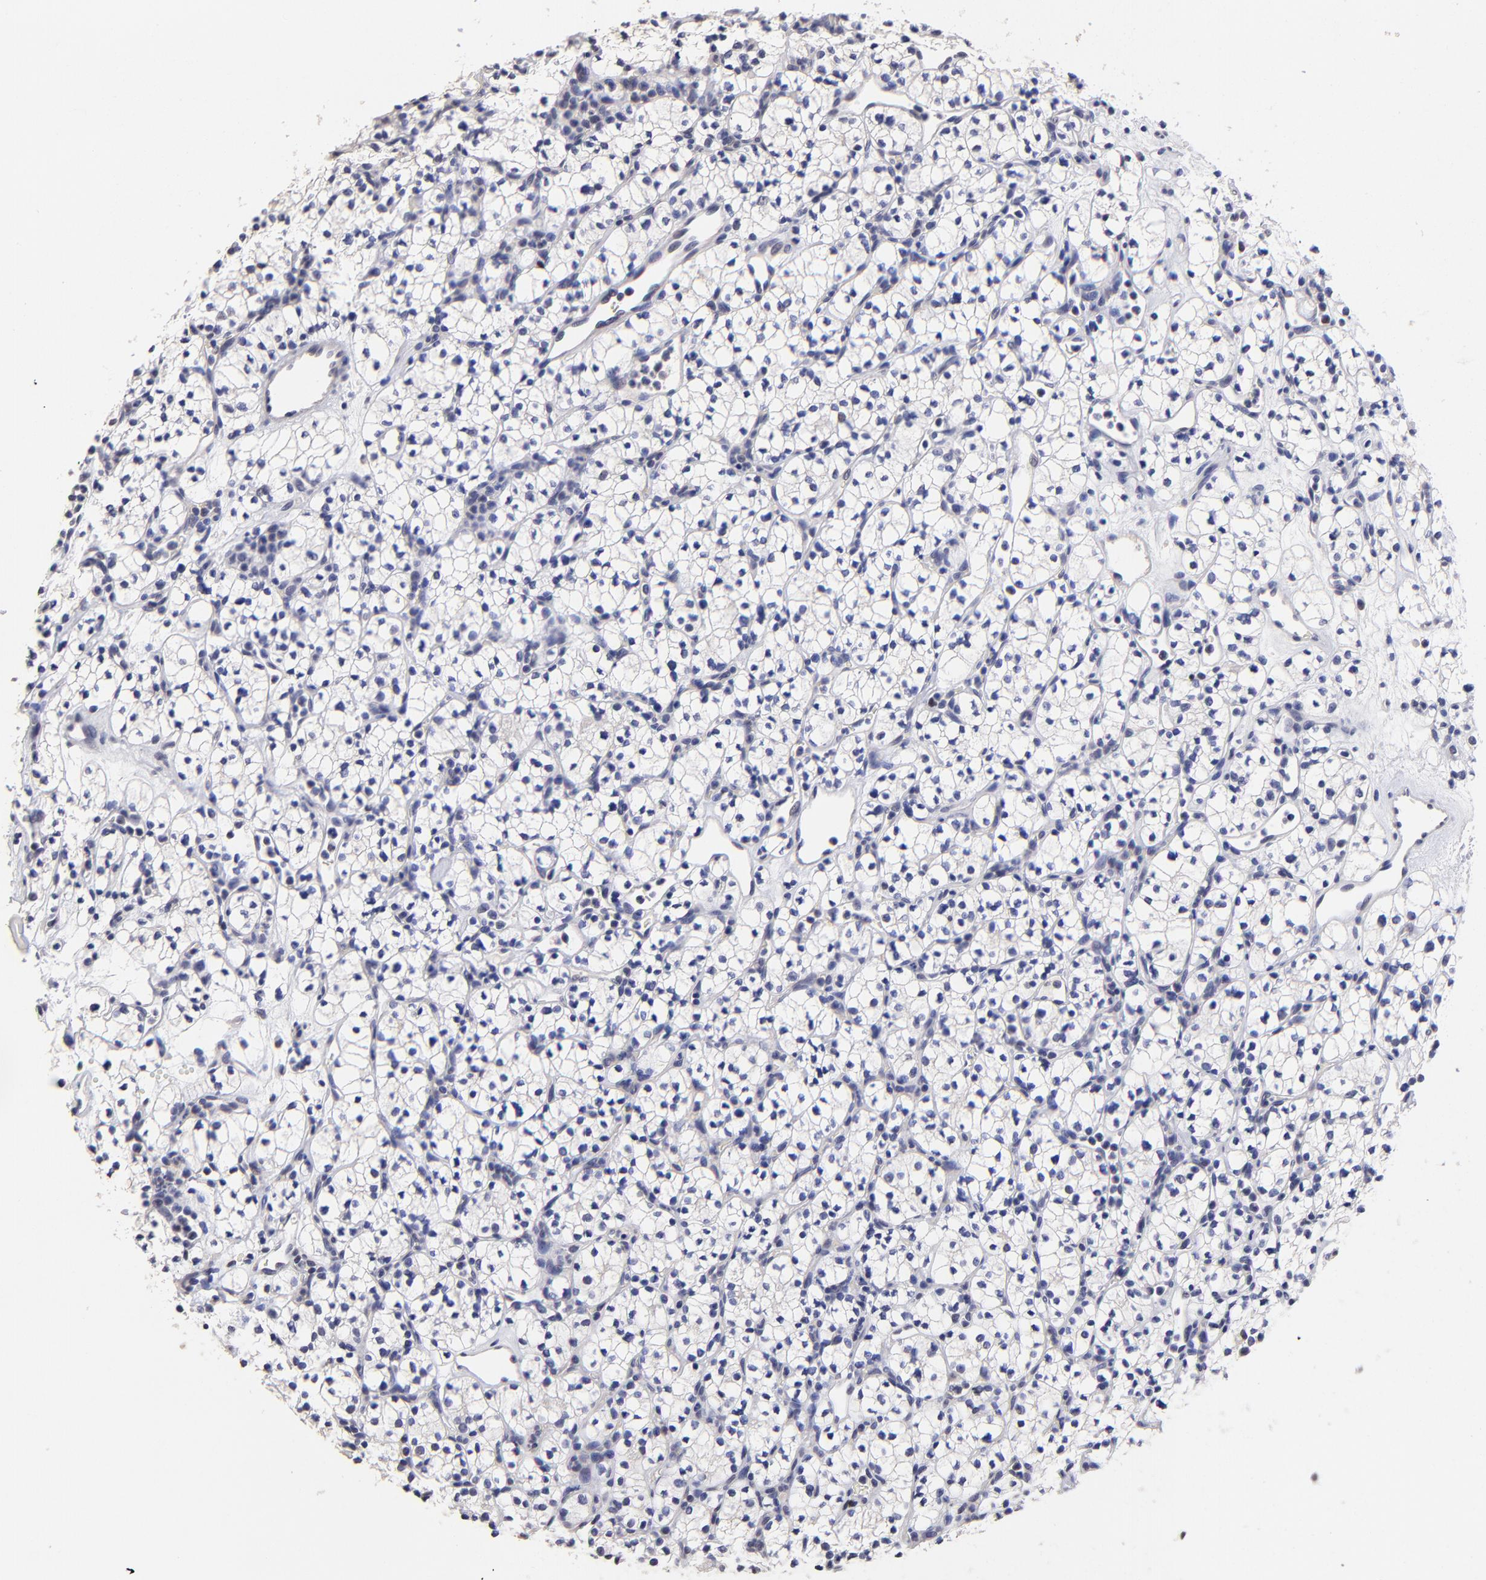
{"staining": {"intensity": "negative", "quantity": "none", "location": "none"}, "tissue": "renal cancer", "cell_type": "Tumor cells", "image_type": "cancer", "snomed": [{"axis": "morphology", "description": "Adenocarcinoma, NOS"}, {"axis": "topography", "description": "Kidney"}], "caption": "Tumor cells show no significant positivity in renal adenocarcinoma.", "gene": "DNMT1", "patient": {"sex": "male", "age": 59}}